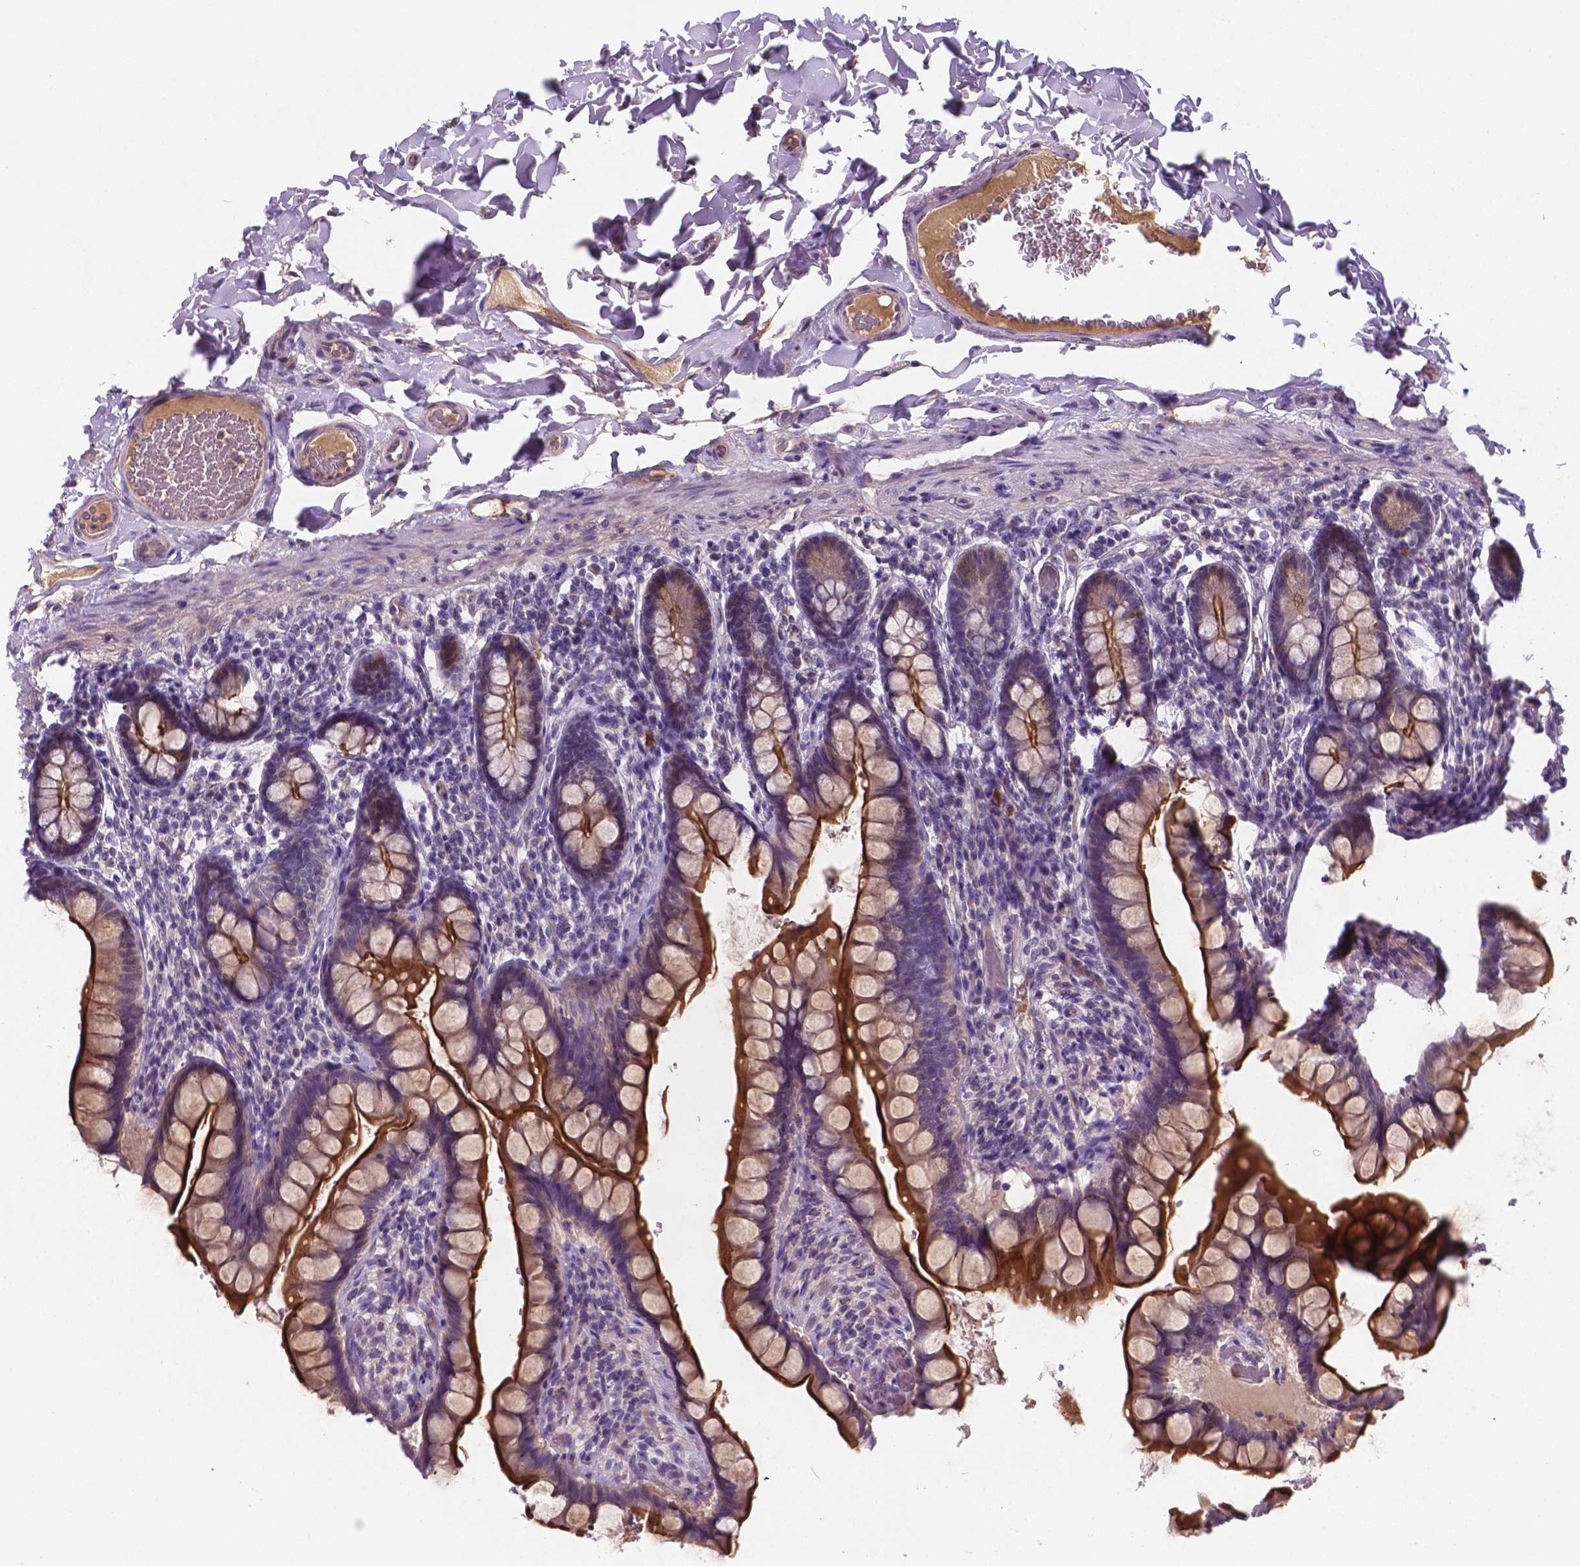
{"staining": {"intensity": "strong", "quantity": ">75%", "location": "cytoplasmic/membranous"}, "tissue": "small intestine", "cell_type": "Glandular cells", "image_type": "normal", "snomed": [{"axis": "morphology", "description": "Normal tissue, NOS"}, {"axis": "topography", "description": "Small intestine"}], "caption": "DAB (3,3'-diaminobenzidine) immunohistochemical staining of normal human small intestine reveals strong cytoplasmic/membranous protein positivity in approximately >75% of glandular cells. The staining was performed using DAB to visualize the protein expression in brown, while the nuclei were stained in blue with hematoxylin (Magnification: 20x).", "gene": "TM4SF20", "patient": {"sex": "male", "age": 70}}